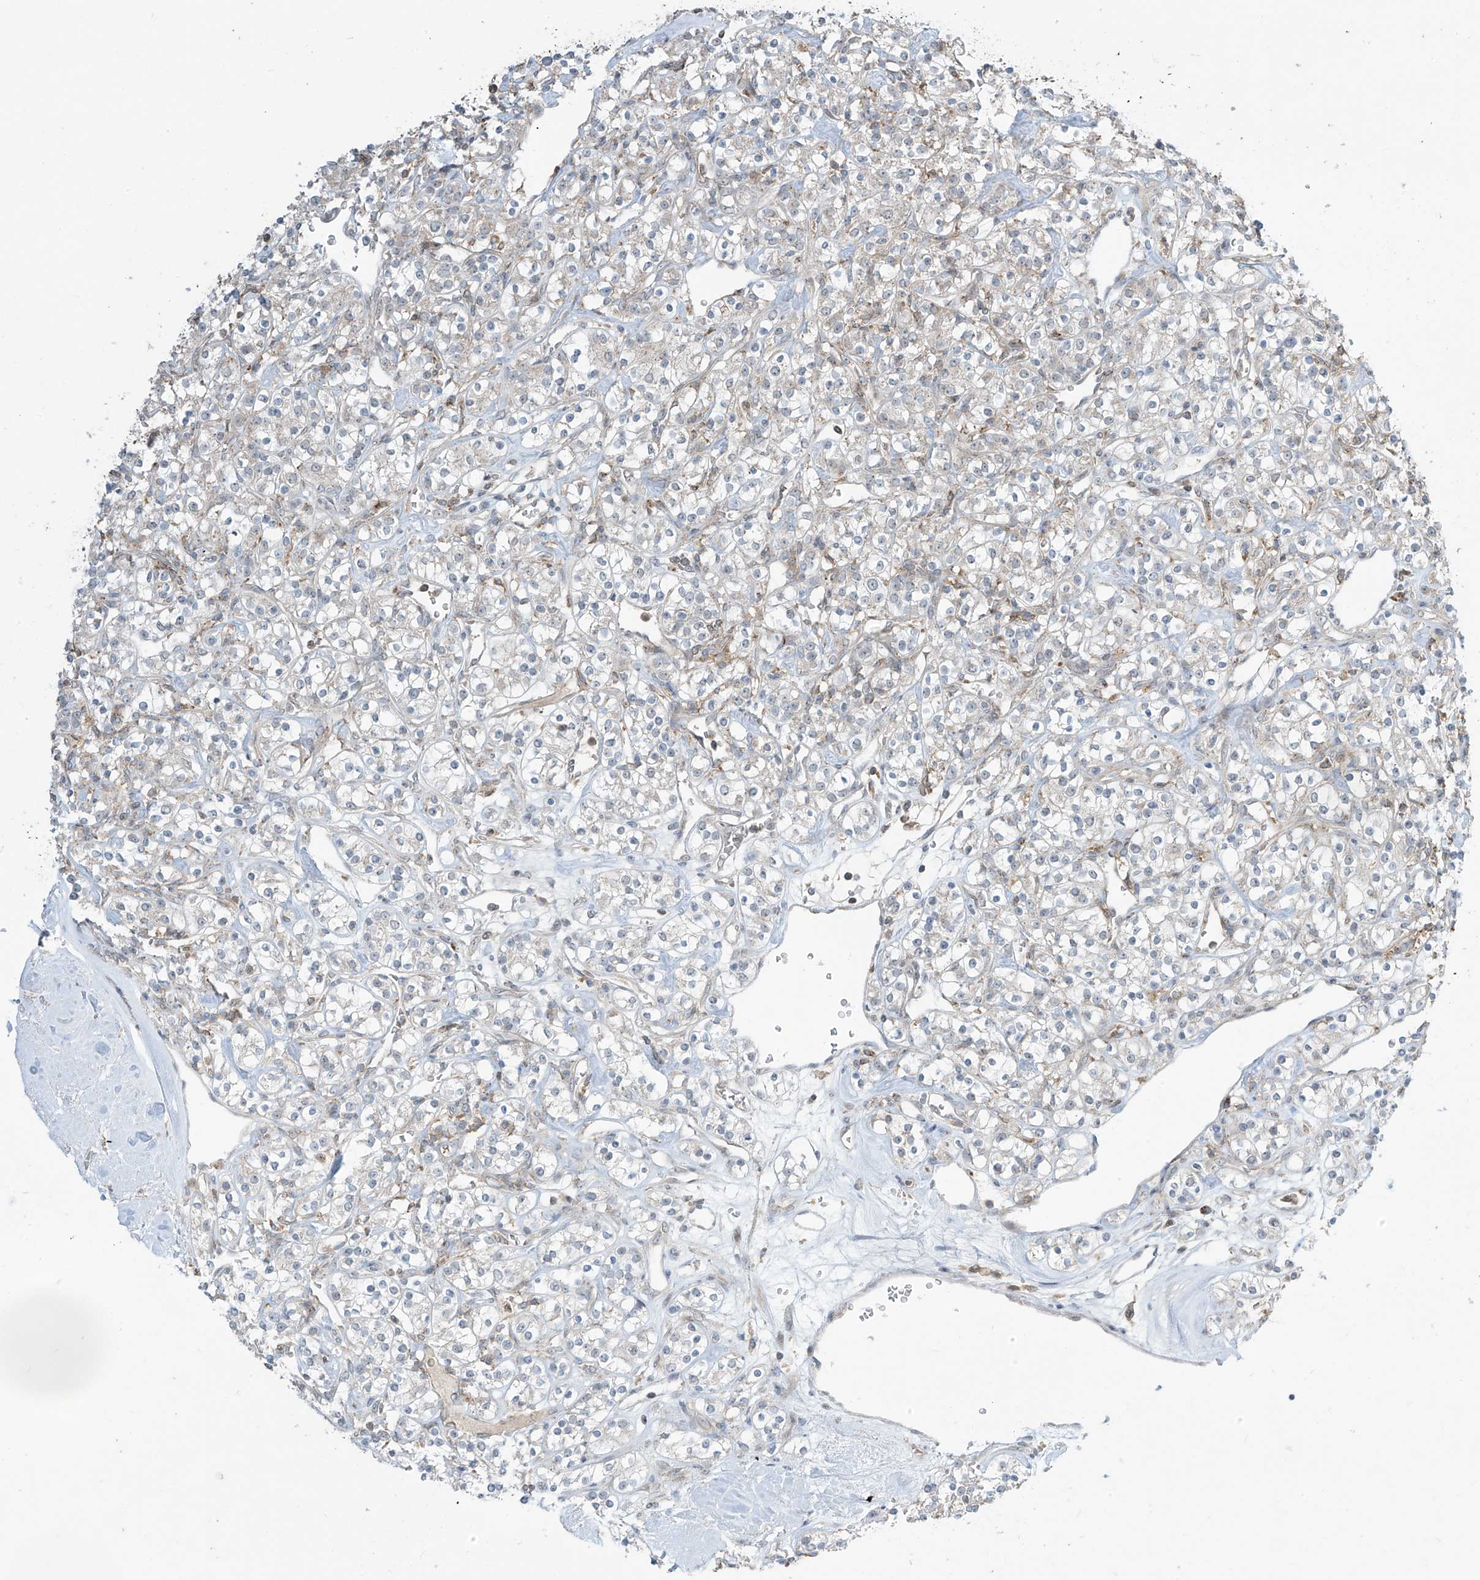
{"staining": {"intensity": "negative", "quantity": "none", "location": "none"}, "tissue": "renal cancer", "cell_type": "Tumor cells", "image_type": "cancer", "snomed": [{"axis": "morphology", "description": "Adenocarcinoma, NOS"}, {"axis": "topography", "description": "Kidney"}], "caption": "Tumor cells show no significant positivity in renal cancer. (Stains: DAB IHC with hematoxylin counter stain, Microscopy: brightfield microscopy at high magnification).", "gene": "PARVG", "patient": {"sex": "male", "age": 77}}